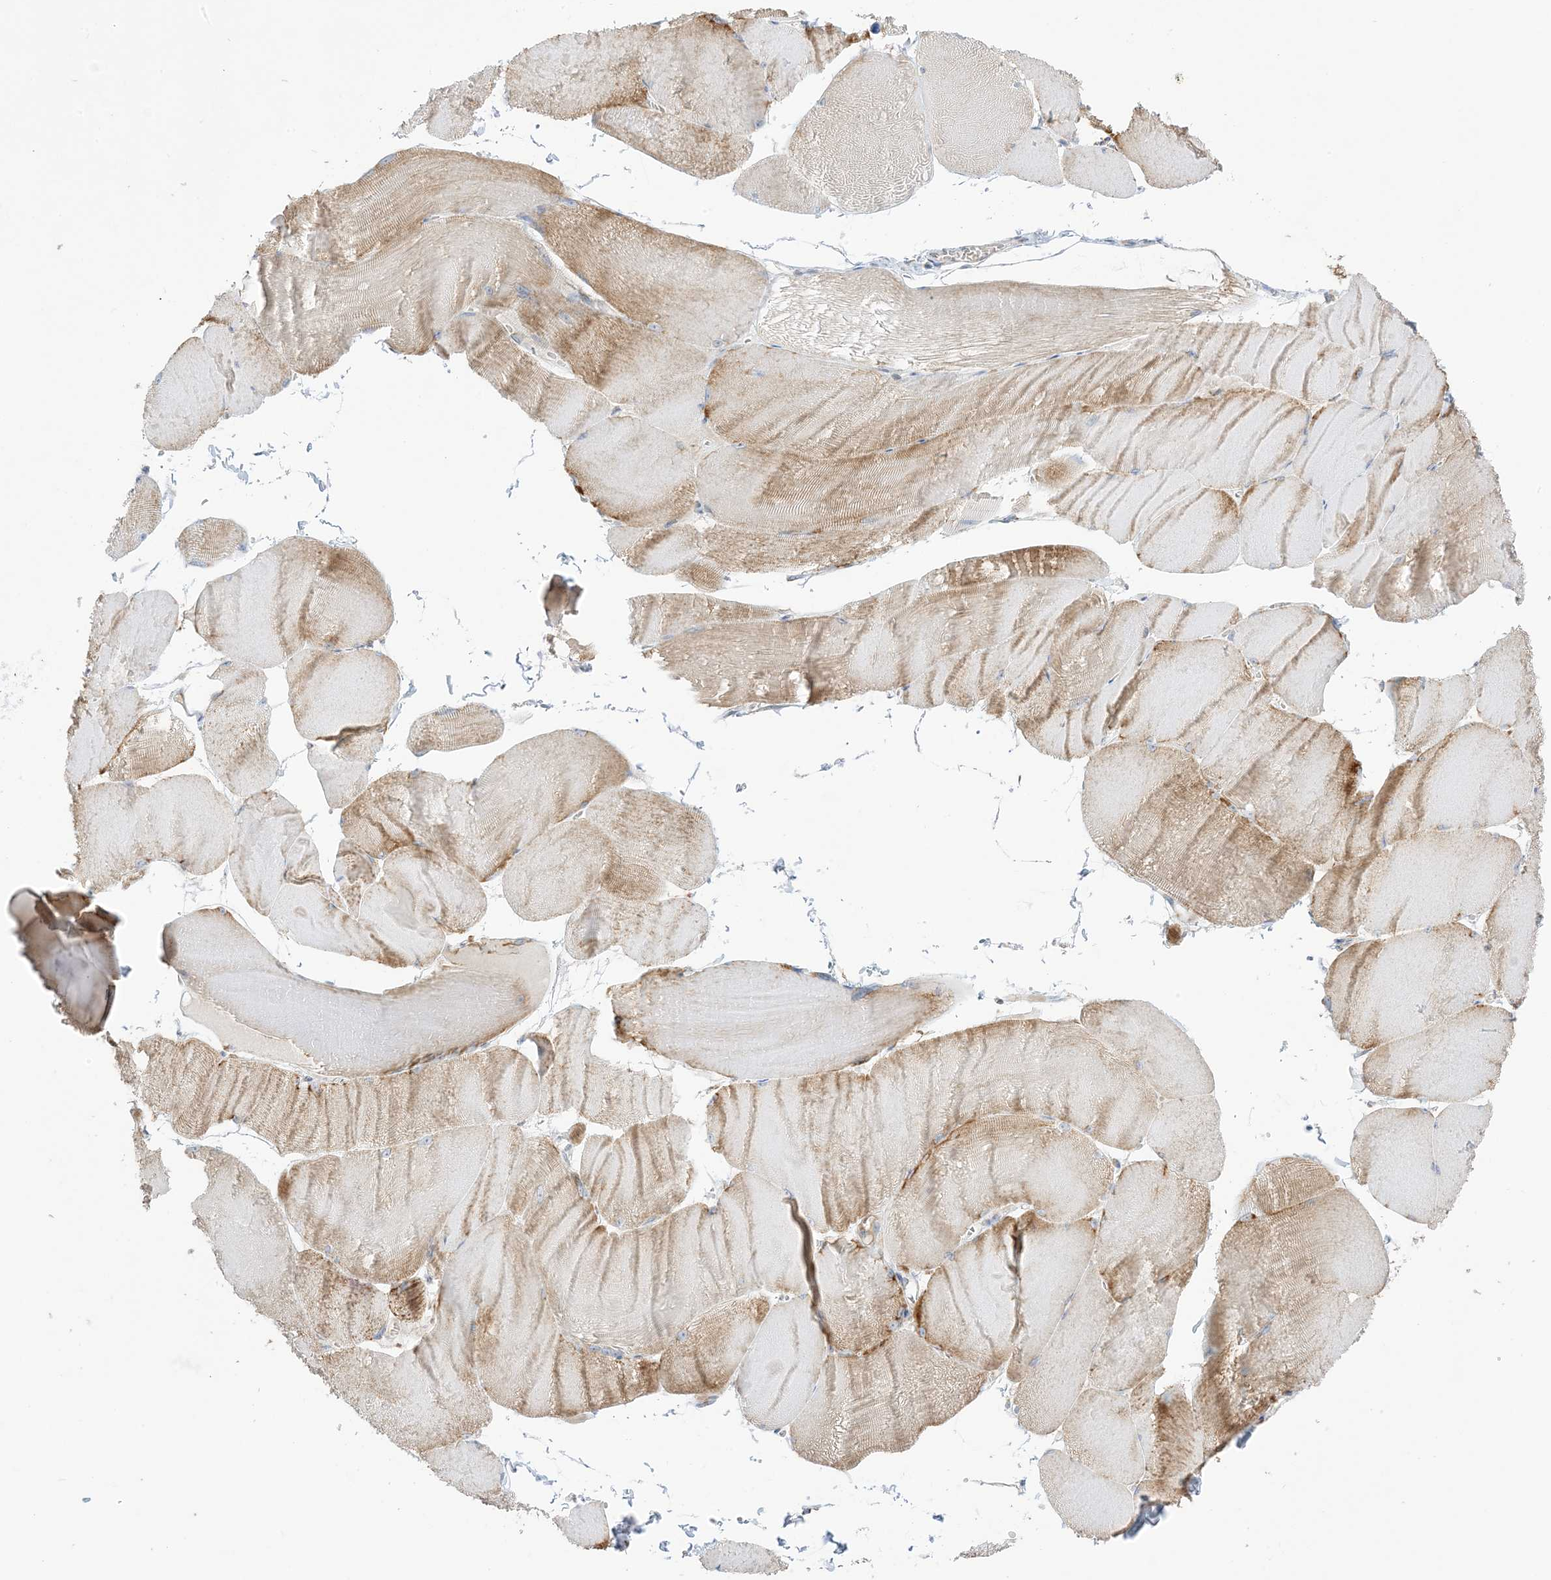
{"staining": {"intensity": "moderate", "quantity": "<25%", "location": "cytoplasmic/membranous"}, "tissue": "skeletal muscle", "cell_type": "Myocytes", "image_type": "normal", "snomed": [{"axis": "morphology", "description": "Normal tissue, NOS"}, {"axis": "morphology", "description": "Basal cell carcinoma"}, {"axis": "topography", "description": "Skeletal muscle"}], "caption": "Benign skeletal muscle demonstrates moderate cytoplasmic/membranous expression in approximately <25% of myocytes.", "gene": "SLC25A12", "patient": {"sex": "female", "age": 64}}